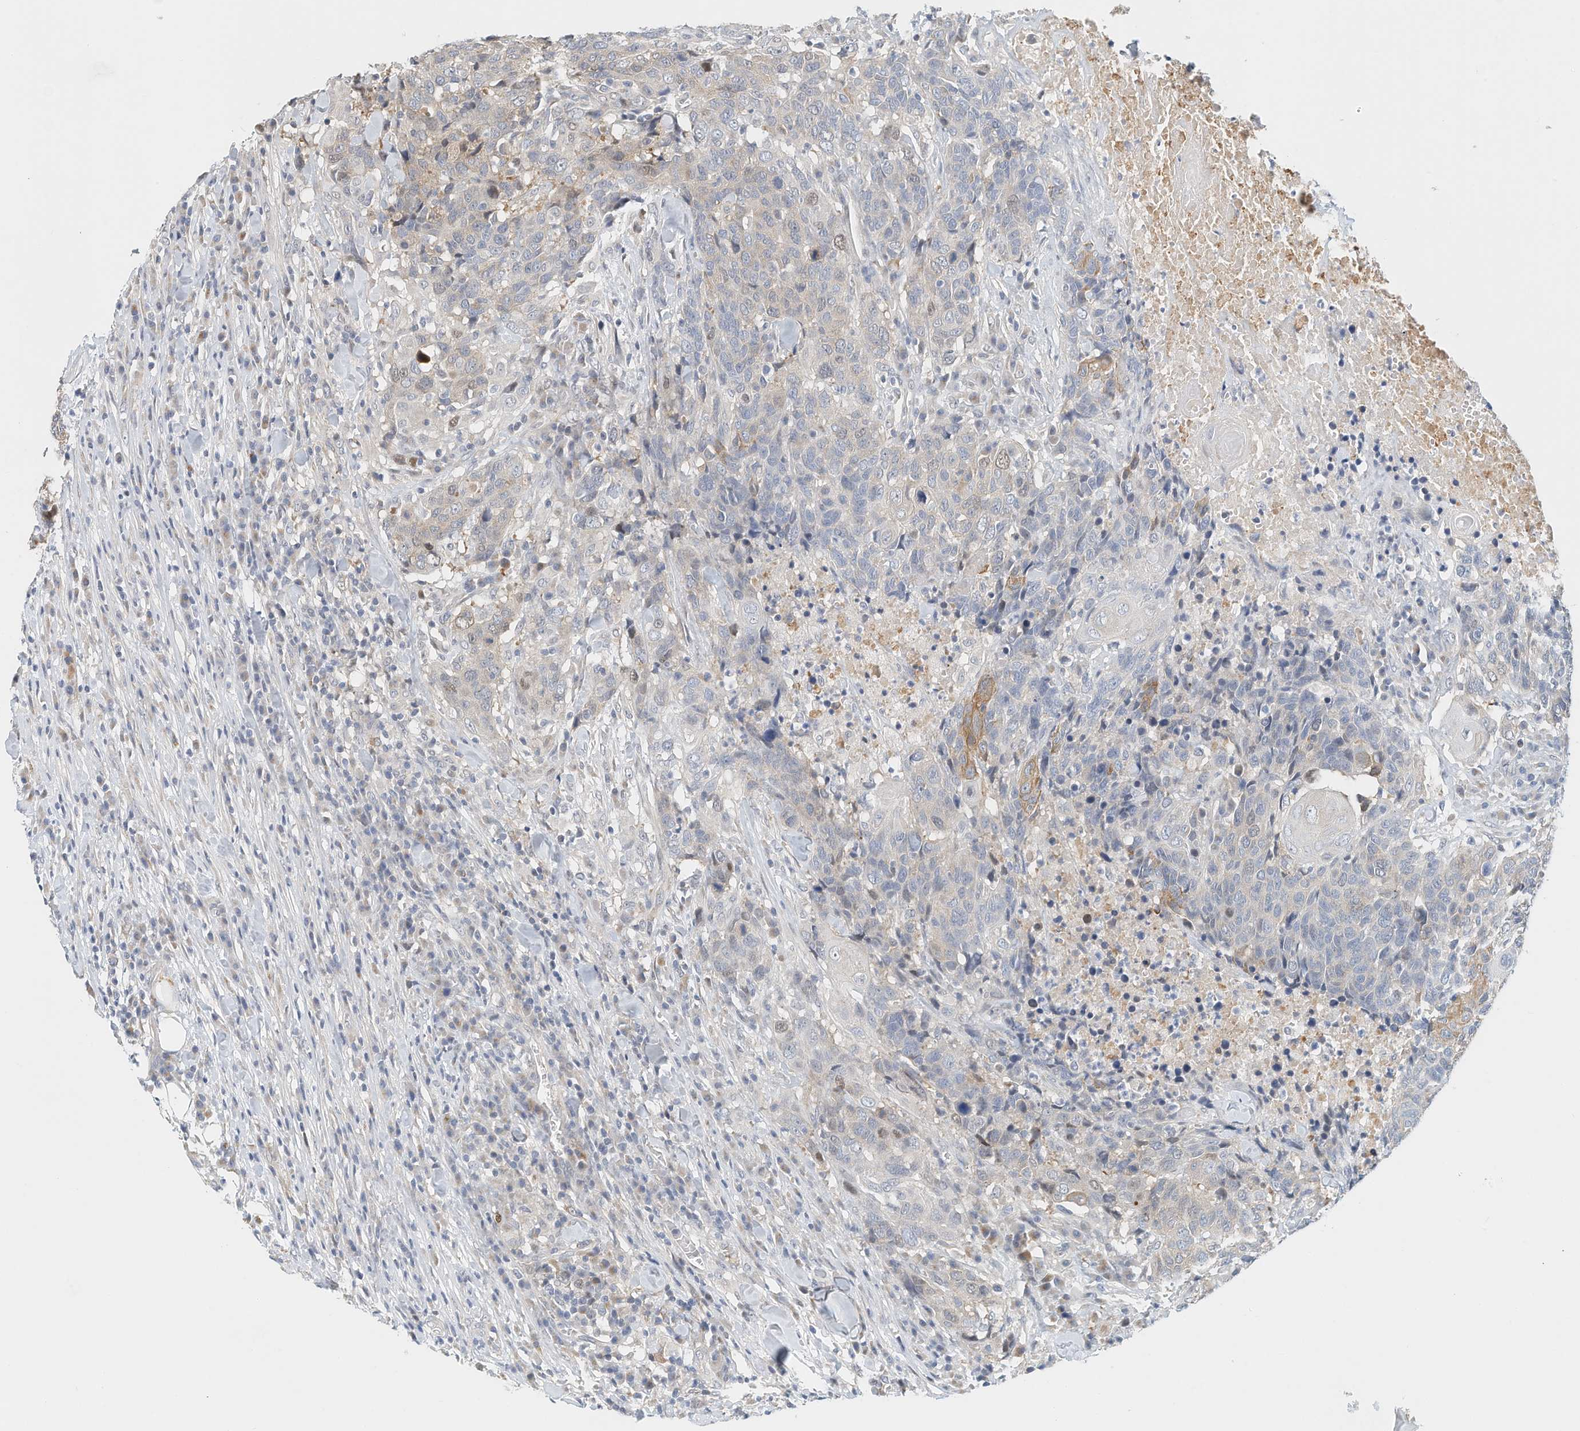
{"staining": {"intensity": "negative", "quantity": "none", "location": "none"}, "tissue": "head and neck cancer", "cell_type": "Tumor cells", "image_type": "cancer", "snomed": [{"axis": "morphology", "description": "Squamous cell carcinoma, NOS"}, {"axis": "topography", "description": "Head-Neck"}], "caption": "This is a micrograph of immunohistochemistry staining of head and neck cancer (squamous cell carcinoma), which shows no positivity in tumor cells. (DAB immunohistochemistry (IHC) visualized using brightfield microscopy, high magnification).", "gene": "ARHGAP28", "patient": {"sex": "male", "age": 66}}